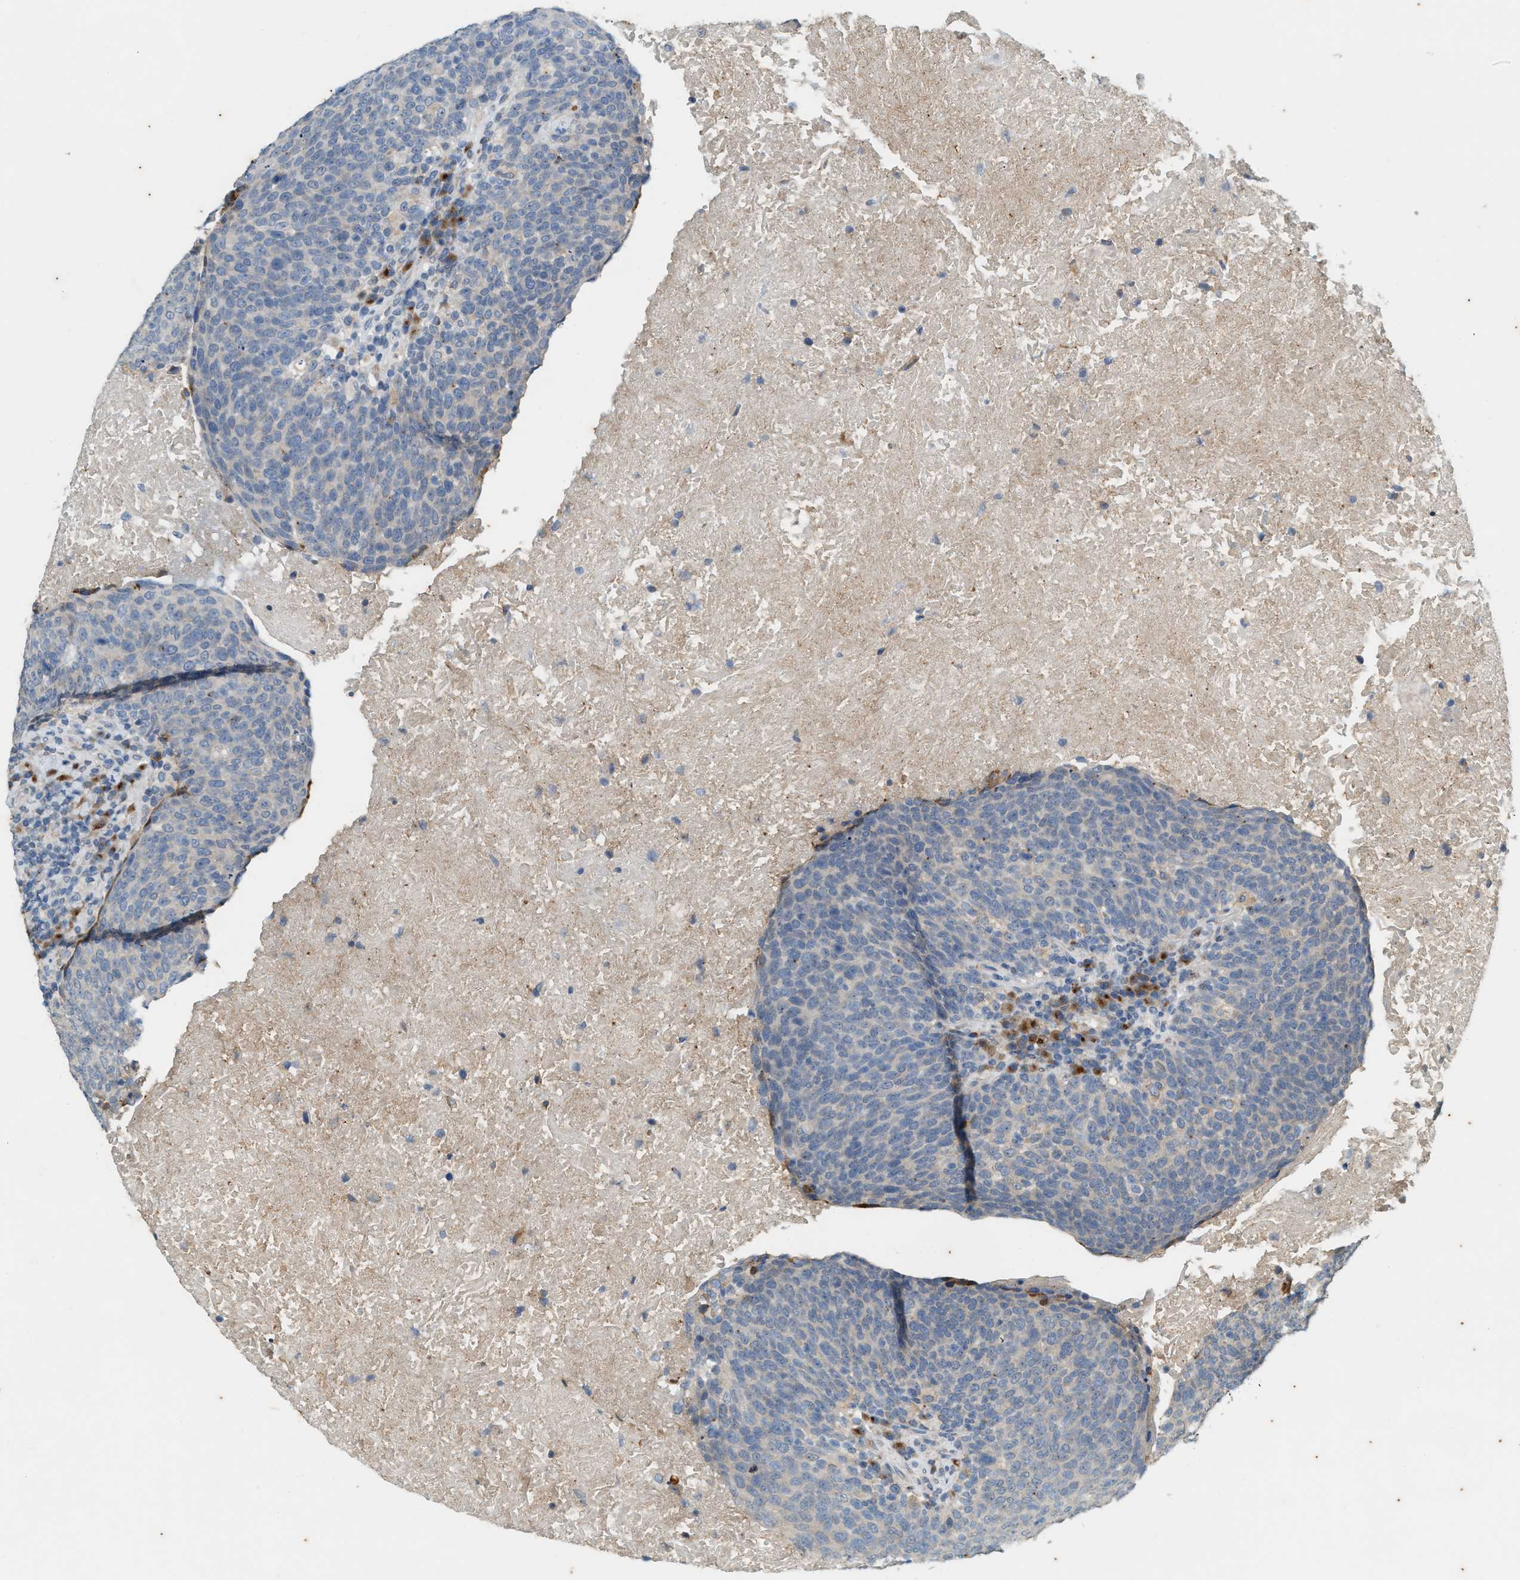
{"staining": {"intensity": "negative", "quantity": "none", "location": "none"}, "tissue": "head and neck cancer", "cell_type": "Tumor cells", "image_type": "cancer", "snomed": [{"axis": "morphology", "description": "Squamous cell carcinoma, NOS"}, {"axis": "morphology", "description": "Squamous cell carcinoma, metastatic, NOS"}, {"axis": "topography", "description": "Lymph node"}, {"axis": "topography", "description": "Head-Neck"}], "caption": "A photomicrograph of human head and neck cancer is negative for staining in tumor cells.", "gene": "CHPF2", "patient": {"sex": "male", "age": 62}}